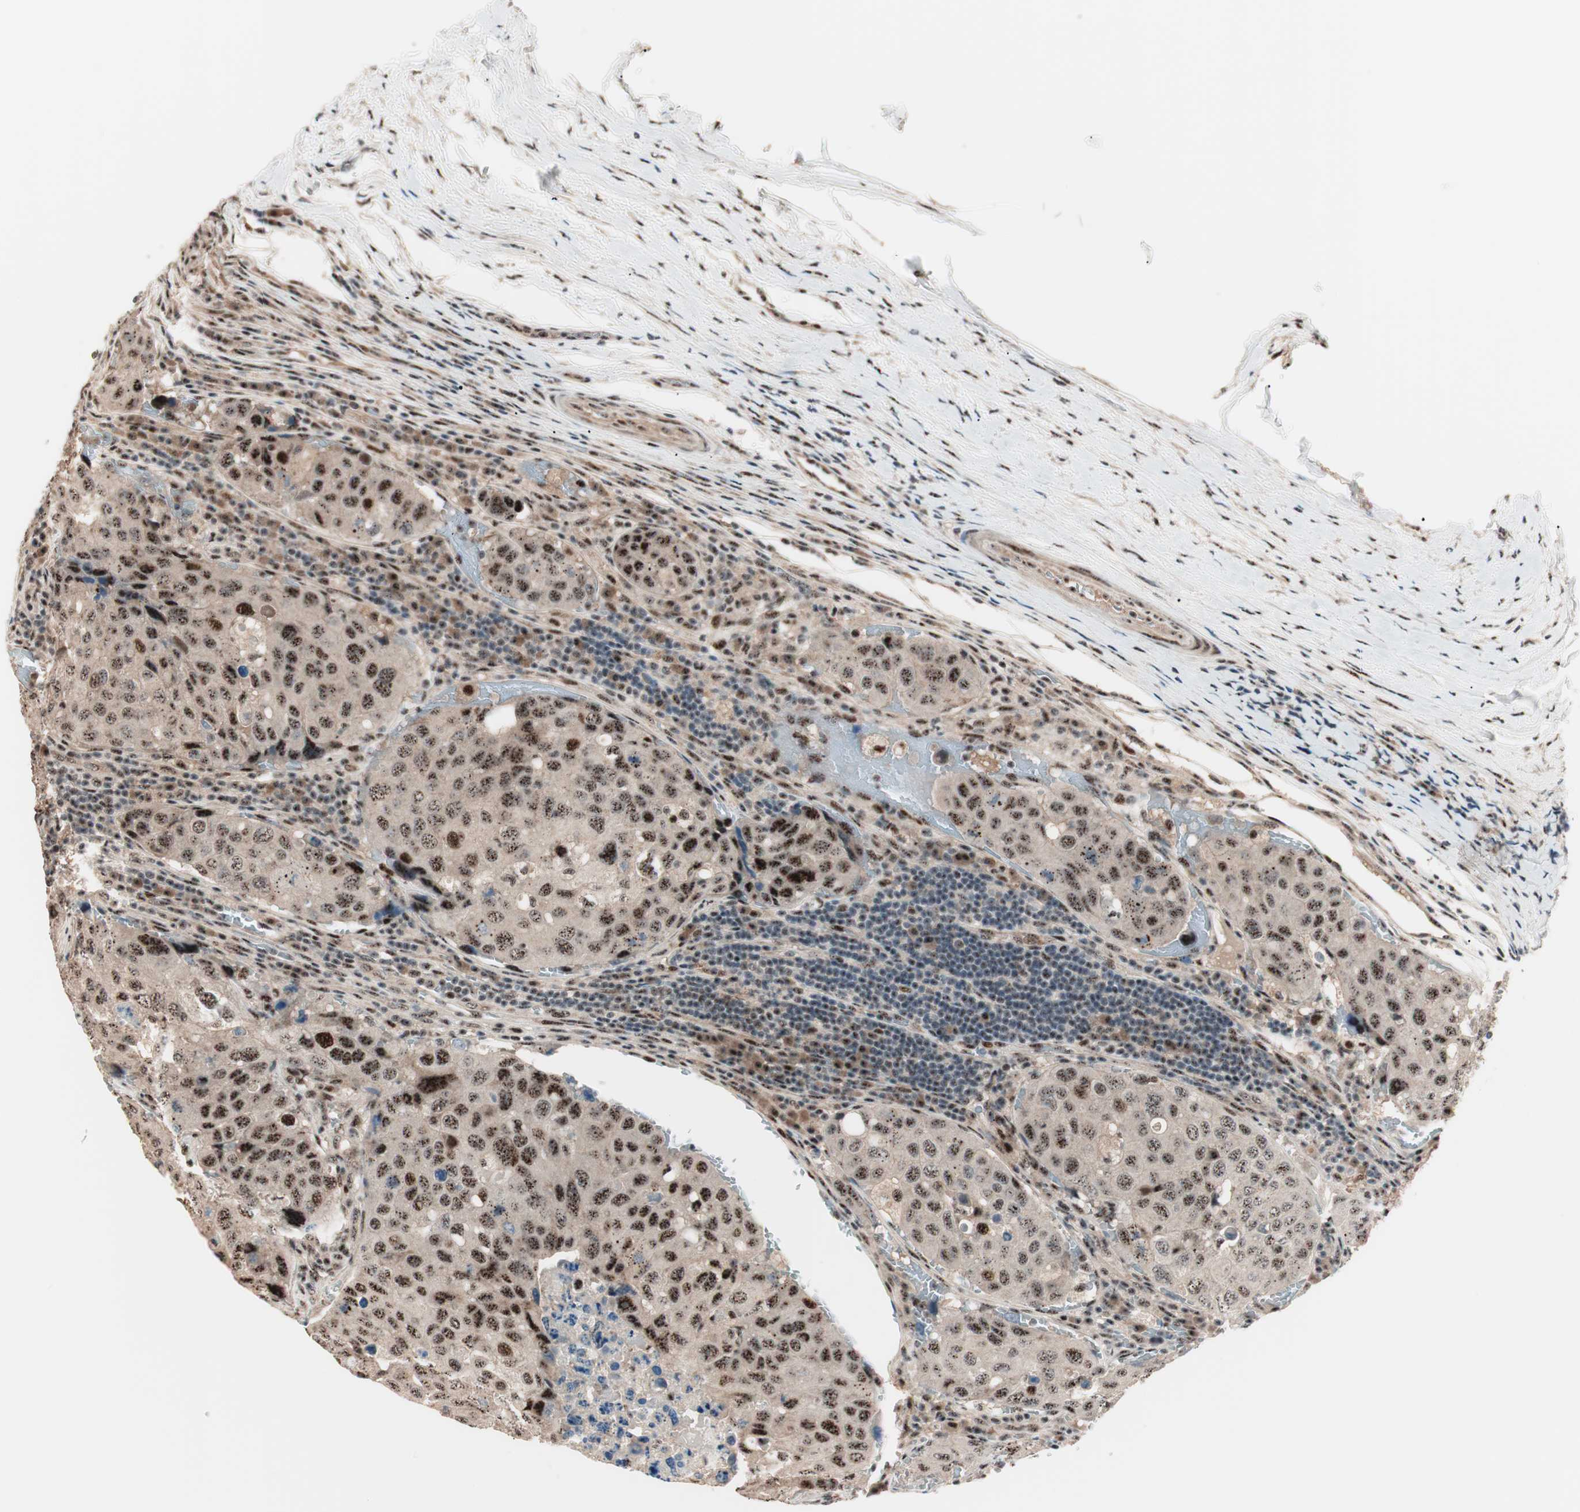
{"staining": {"intensity": "strong", "quantity": ">75%", "location": "nuclear"}, "tissue": "urothelial cancer", "cell_type": "Tumor cells", "image_type": "cancer", "snomed": [{"axis": "morphology", "description": "Urothelial carcinoma, High grade"}, {"axis": "topography", "description": "Lymph node"}, {"axis": "topography", "description": "Urinary bladder"}], "caption": "Strong nuclear positivity for a protein is appreciated in approximately >75% of tumor cells of urothelial carcinoma (high-grade) using immunohistochemistry.", "gene": "NR5A2", "patient": {"sex": "male", "age": 51}}